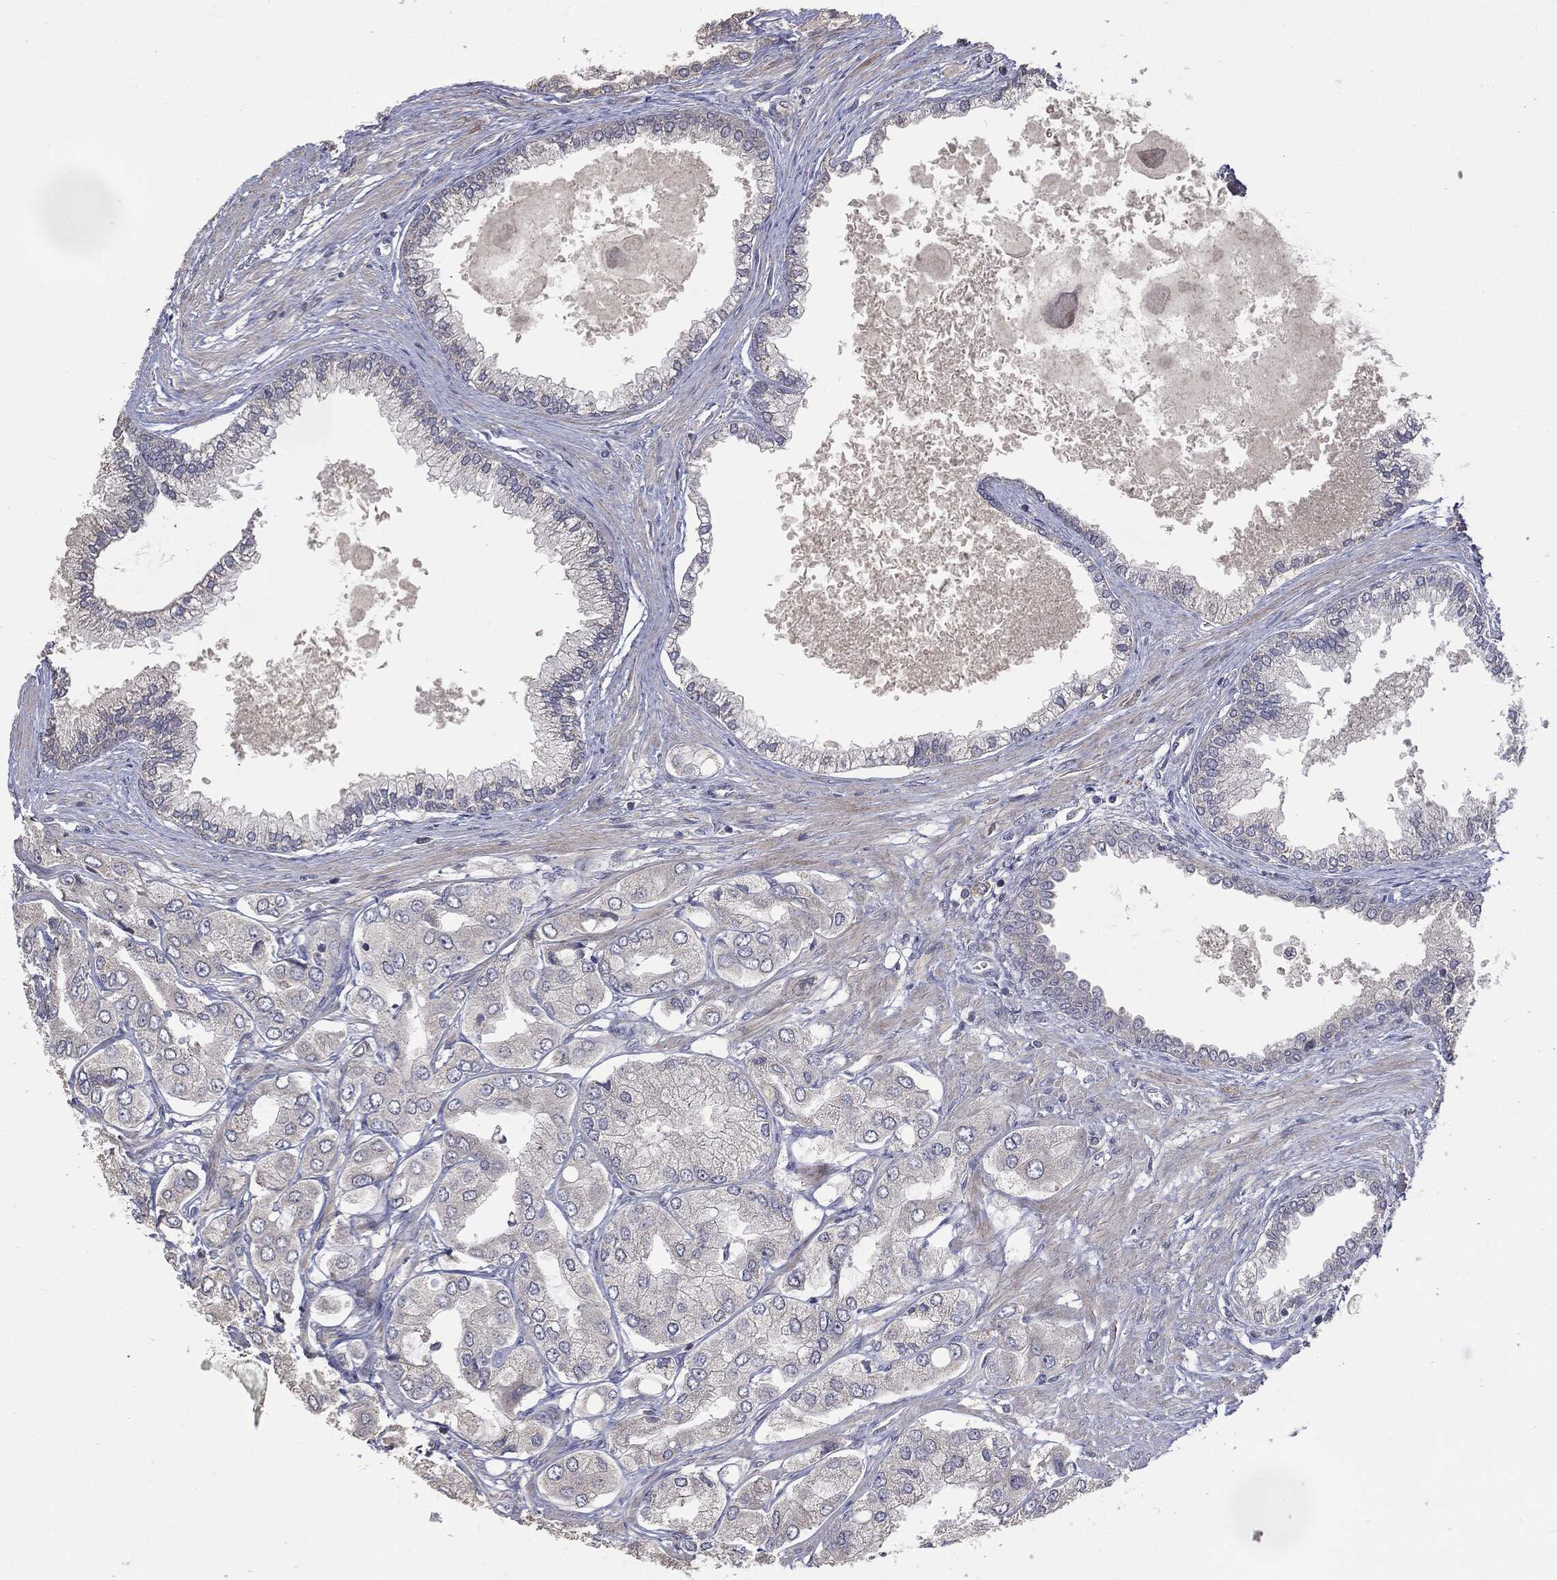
{"staining": {"intensity": "negative", "quantity": "none", "location": "none"}, "tissue": "prostate cancer", "cell_type": "Tumor cells", "image_type": "cancer", "snomed": [{"axis": "morphology", "description": "Adenocarcinoma, Low grade"}, {"axis": "topography", "description": "Prostate"}], "caption": "Prostate cancer (adenocarcinoma (low-grade)) stained for a protein using IHC shows no staining tumor cells.", "gene": "MTOR", "patient": {"sex": "male", "age": 69}}